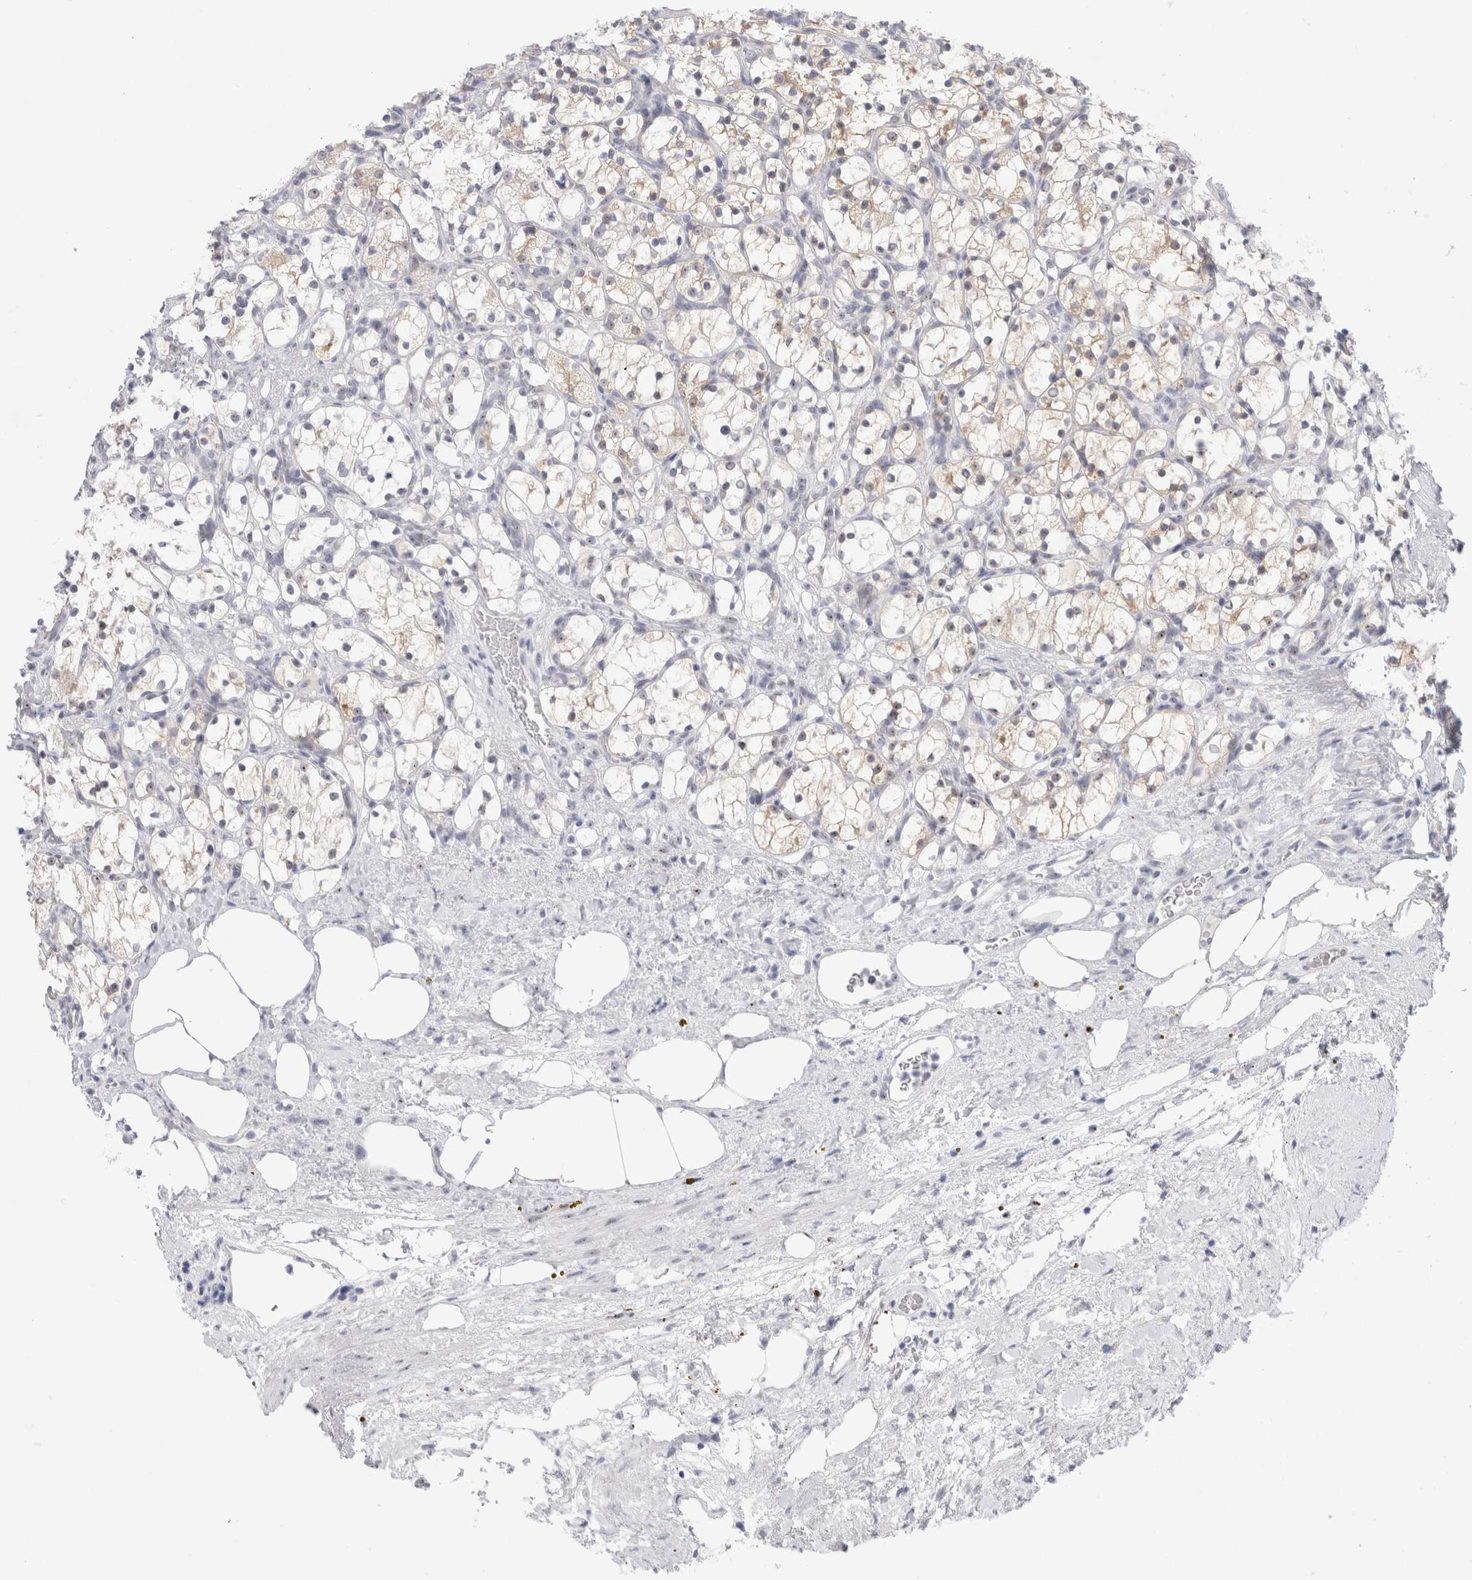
{"staining": {"intensity": "weak", "quantity": "<25%", "location": "cytoplasmic/membranous"}, "tissue": "renal cancer", "cell_type": "Tumor cells", "image_type": "cancer", "snomed": [{"axis": "morphology", "description": "Adenocarcinoma, NOS"}, {"axis": "topography", "description": "Kidney"}], "caption": "High magnification brightfield microscopy of adenocarcinoma (renal) stained with DAB (3,3'-diaminobenzidine) (brown) and counterstained with hematoxylin (blue): tumor cells show no significant staining.", "gene": "CERS5", "patient": {"sex": "female", "age": 69}}